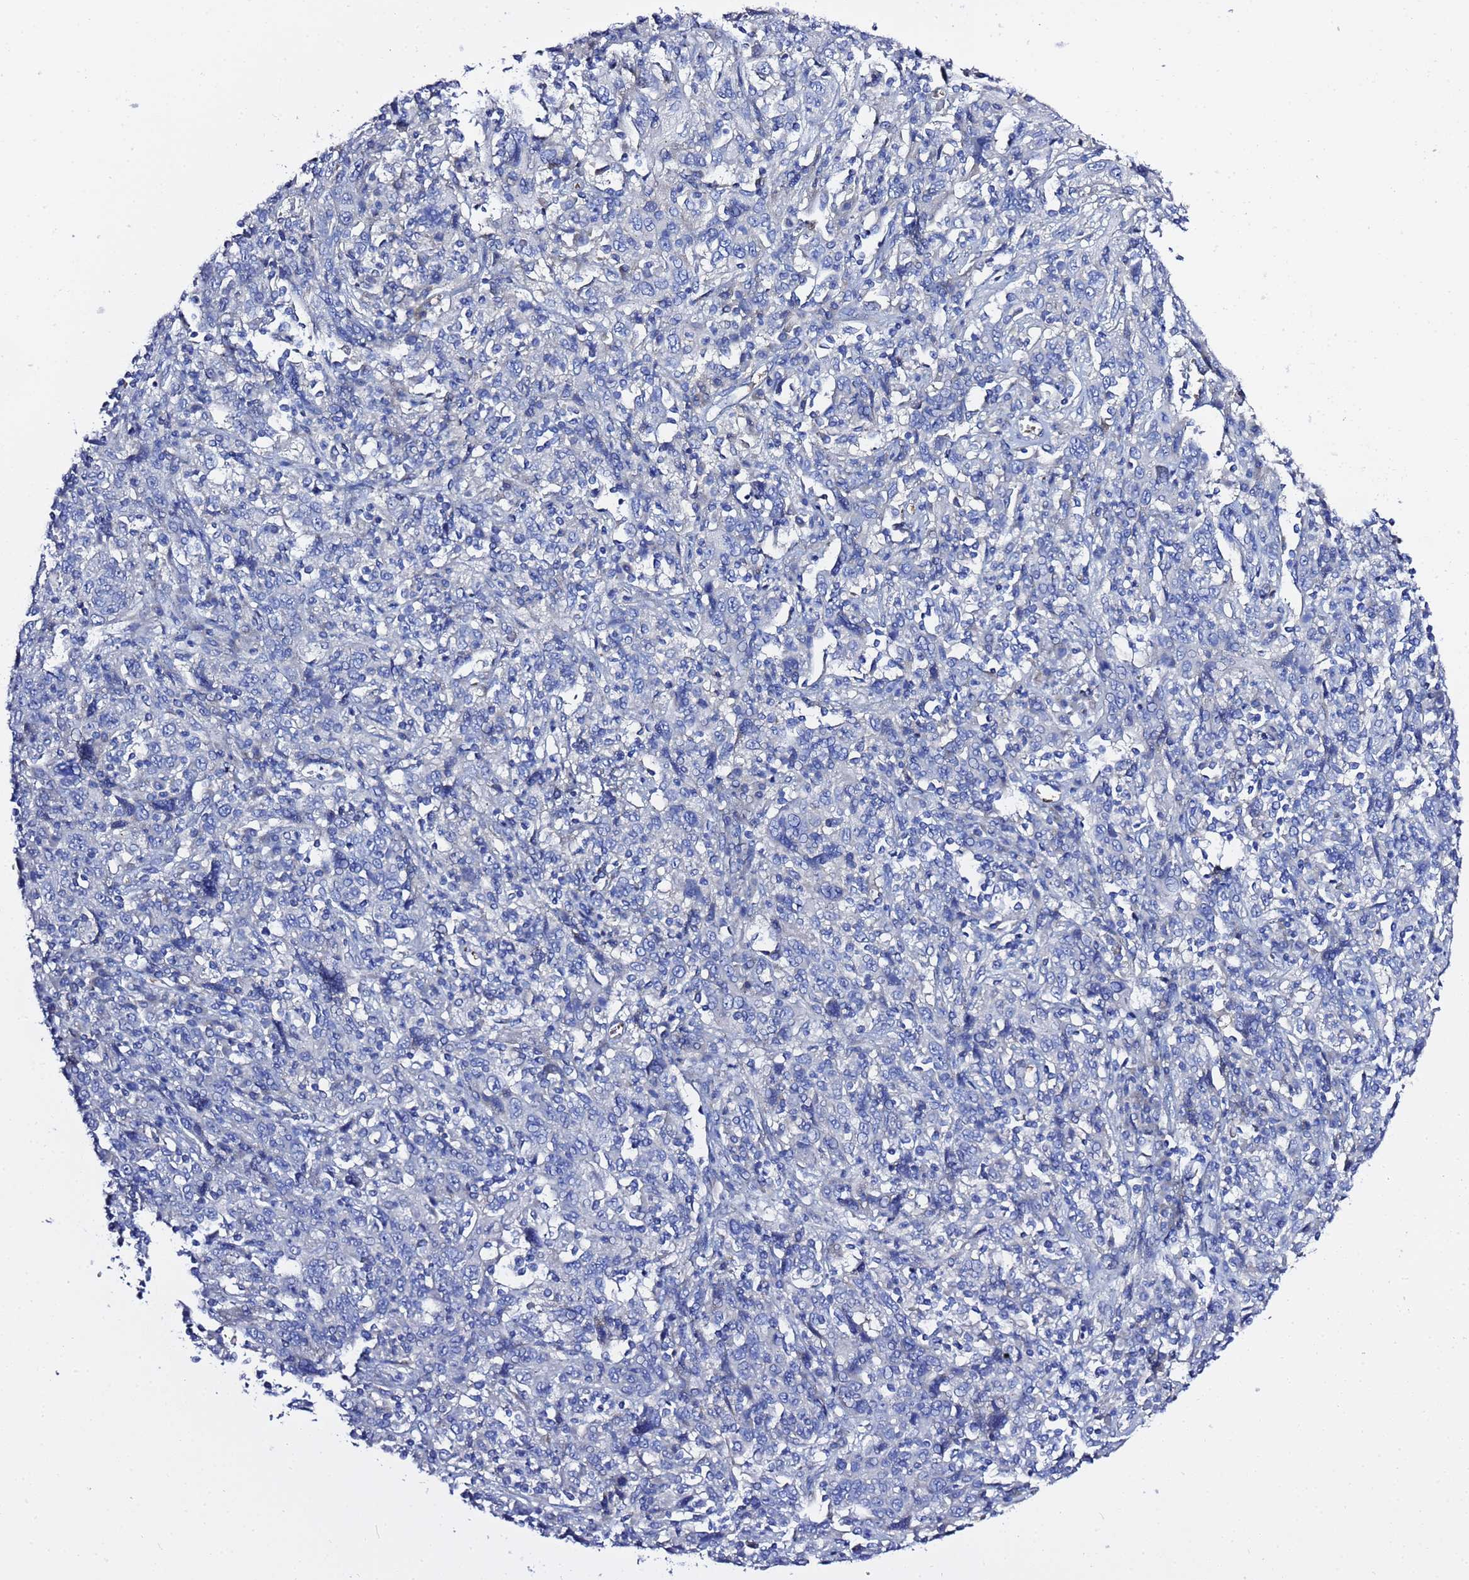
{"staining": {"intensity": "negative", "quantity": "none", "location": "none"}, "tissue": "cervical cancer", "cell_type": "Tumor cells", "image_type": "cancer", "snomed": [{"axis": "morphology", "description": "Squamous cell carcinoma, NOS"}, {"axis": "topography", "description": "Cervix"}], "caption": "There is no significant positivity in tumor cells of squamous cell carcinoma (cervical).", "gene": "USP18", "patient": {"sex": "female", "age": 46}}